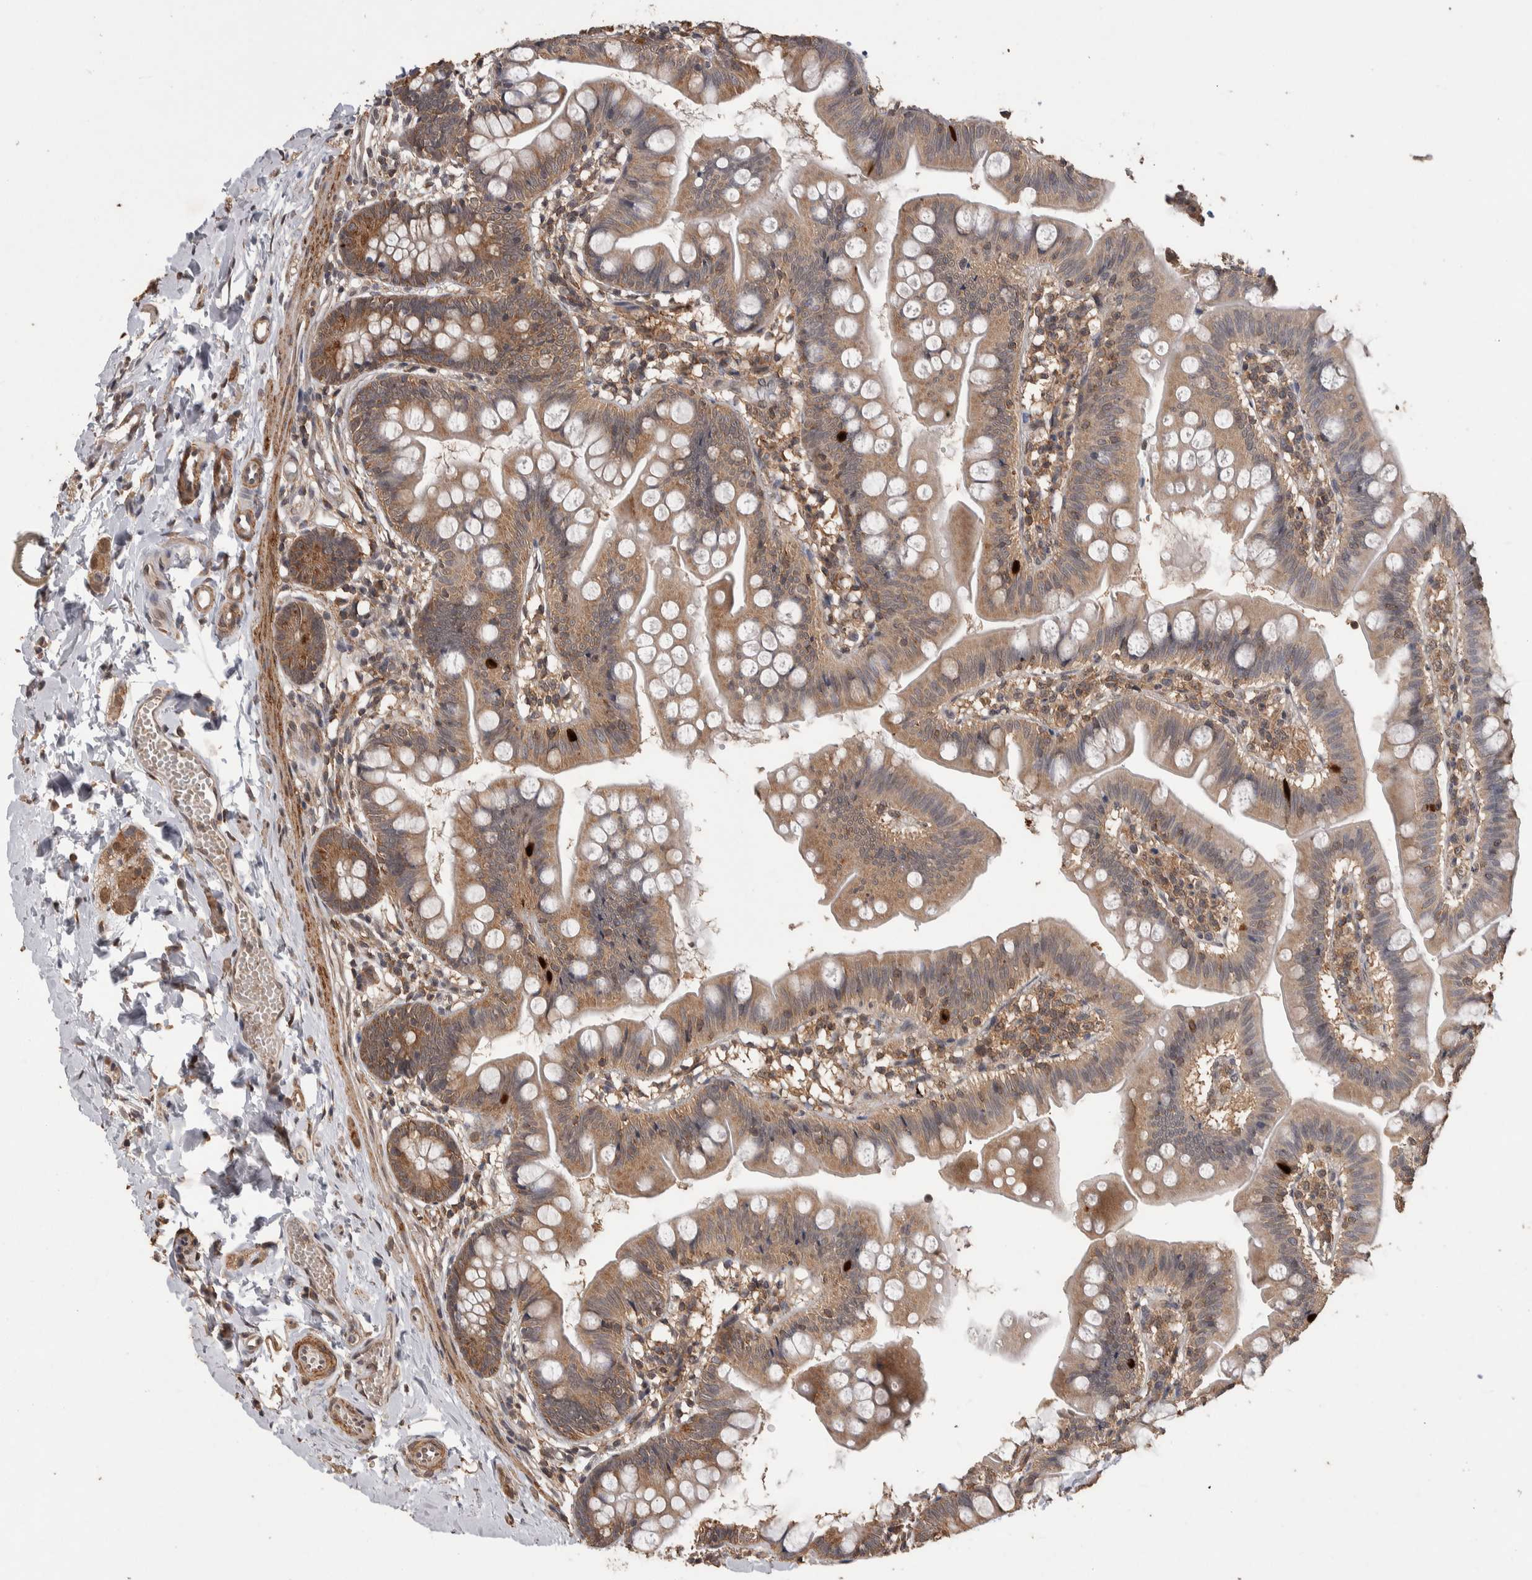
{"staining": {"intensity": "moderate", "quantity": ">75%", "location": "cytoplasmic/membranous"}, "tissue": "small intestine", "cell_type": "Glandular cells", "image_type": "normal", "snomed": [{"axis": "morphology", "description": "Normal tissue, NOS"}, {"axis": "topography", "description": "Small intestine"}], "caption": "This image displays immunohistochemistry staining of unremarkable human small intestine, with medium moderate cytoplasmic/membranous positivity in approximately >75% of glandular cells.", "gene": "DVL2", "patient": {"sex": "male", "age": 7}}